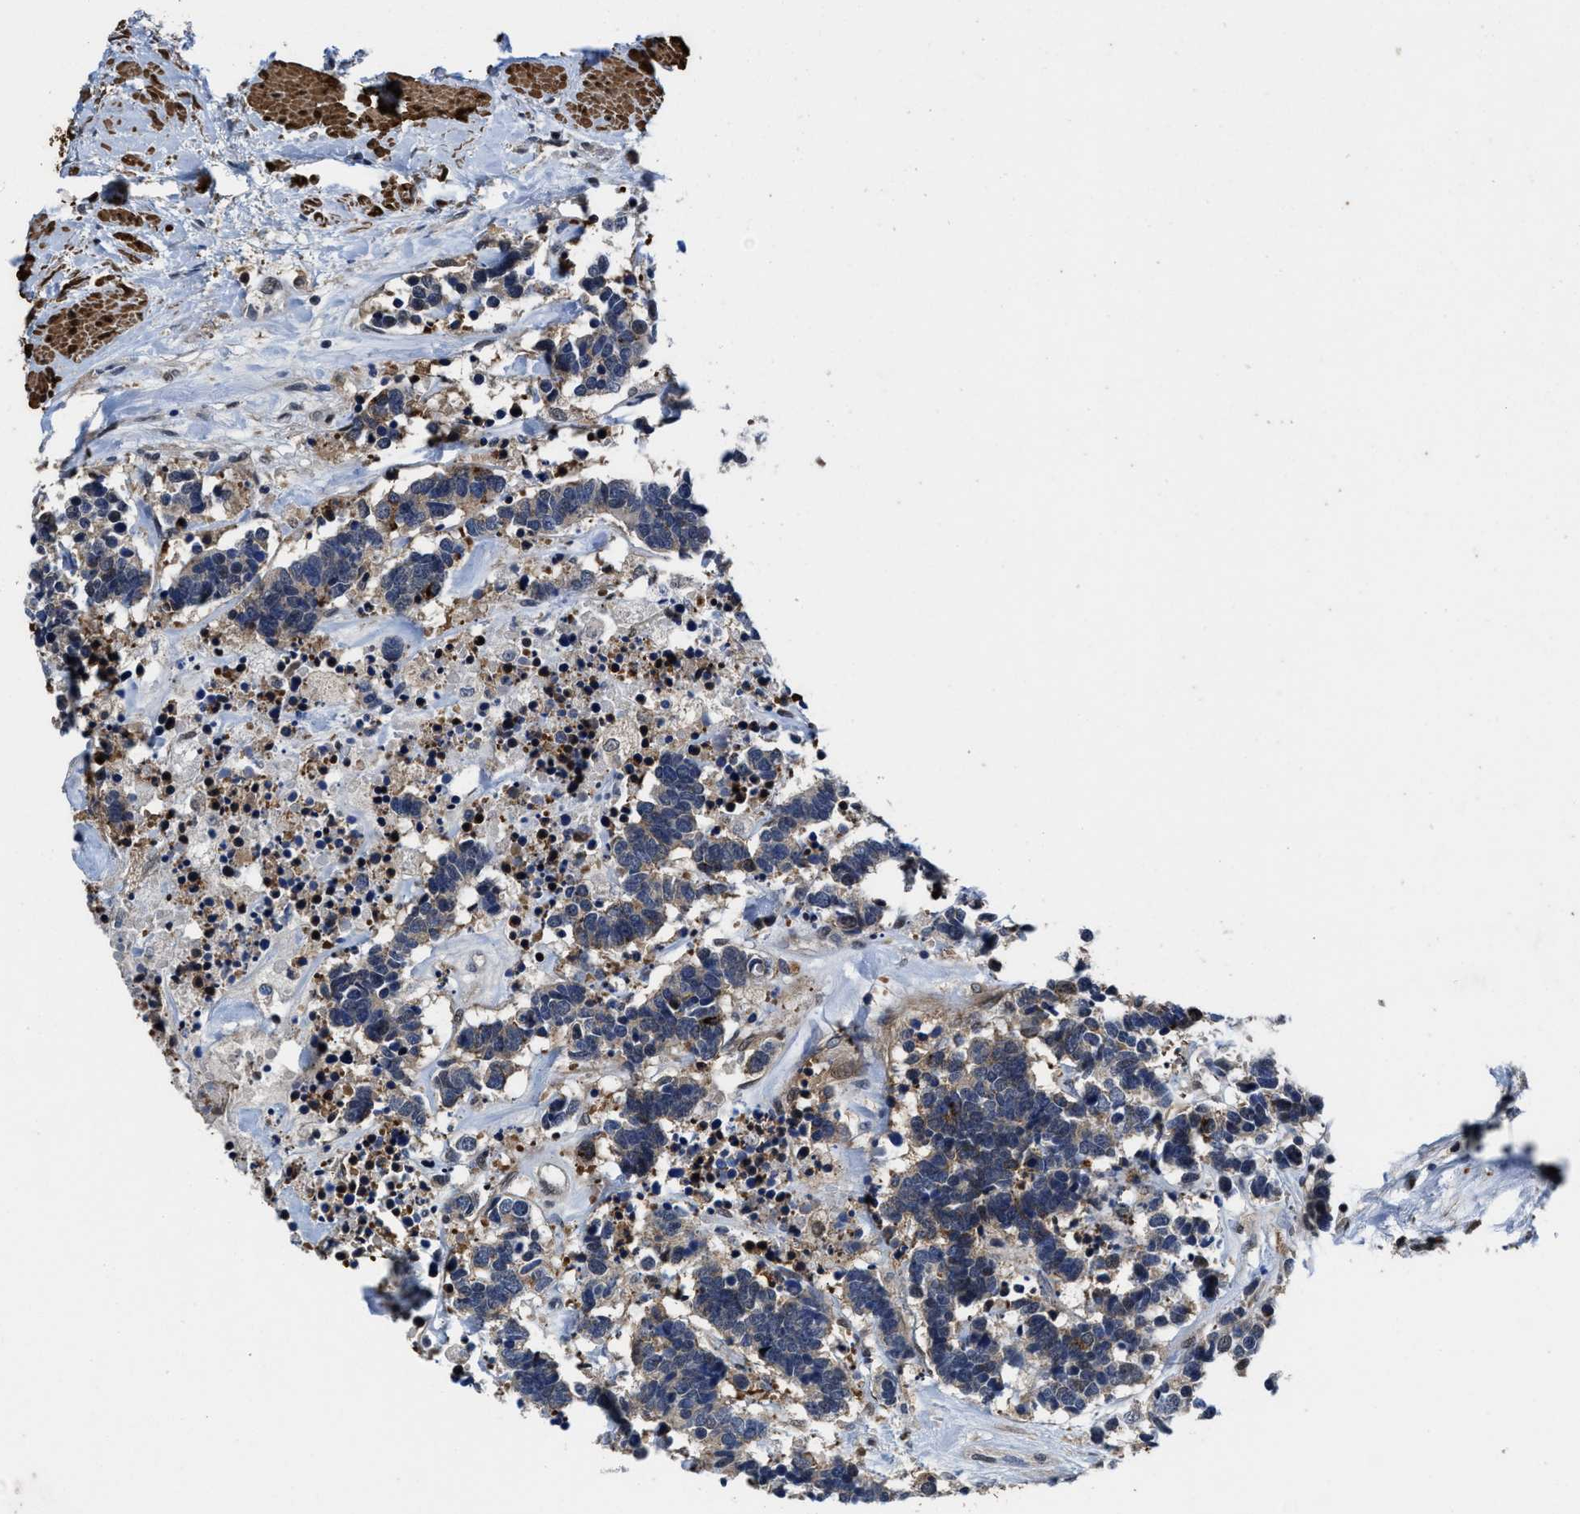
{"staining": {"intensity": "weak", "quantity": "25%-75%", "location": "cytoplasmic/membranous"}, "tissue": "carcinoid", "cell_type": "Tumor cells", "image_type": "cancer", "snomed": [{"axis": "morphology", "description": "Carcinoma, NOS"}, {"axis": "morphology", "description": "Carcinoid, malignant, NOS"}, {"axis": "topography", "description": "Urinary bladder"}], "caption": "Immunohistochemical staining of human carcinoid reveals weak cytoplasmic/membranous protein positivity in about 25%-75% of tumor cells.", "gene": "KIF12", "patient": {"sex": "male", "age": 57}}